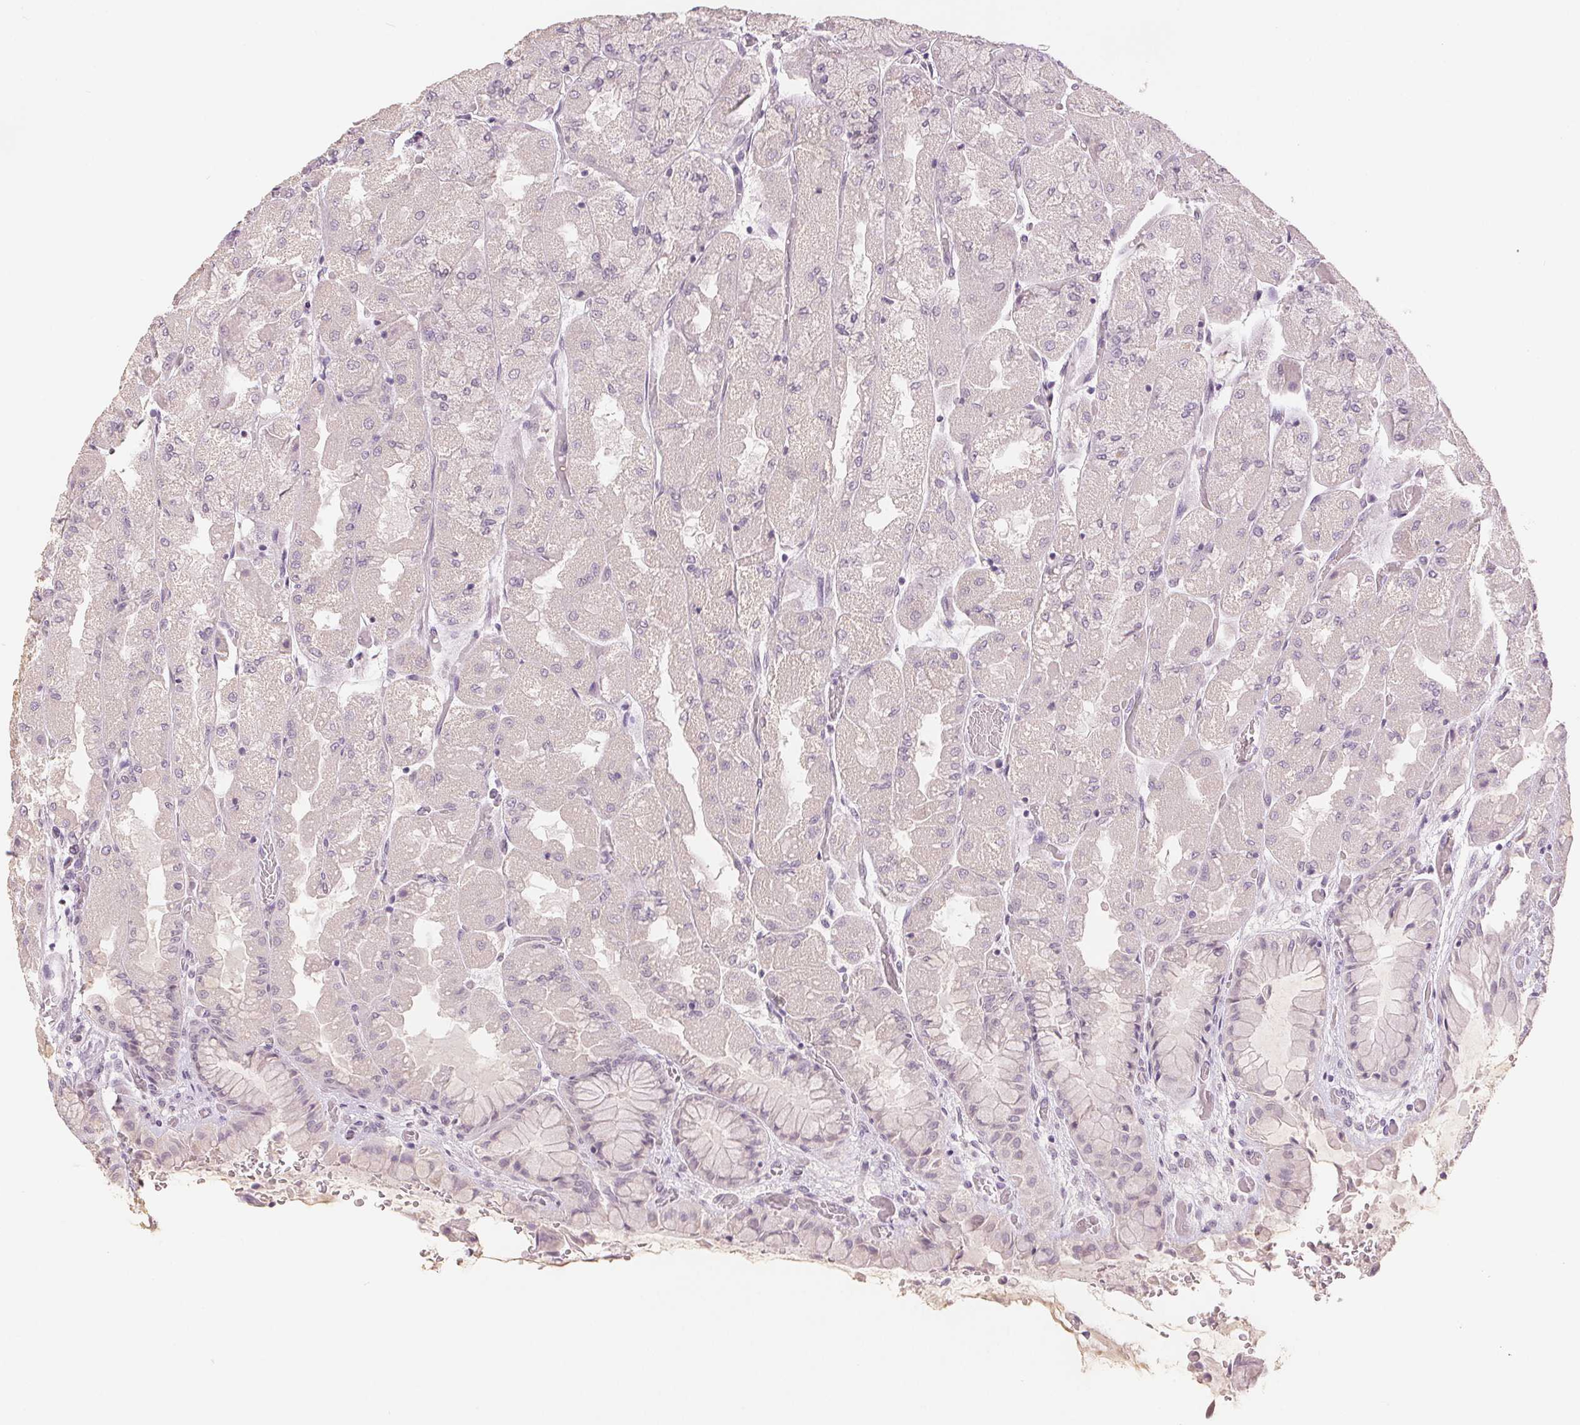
{"staining": {"intensity": "negative", "quantity": "none", "location": "none"}, "tissue": "stomach", "cell_type": "Glandular cells", "image_type": "normal", "snomed": [{"axis": "morphology", "description": "Normal tissue, NOS"}, {"axis": "topography", "description": "Stomach"}], "caption": "Glandular cells are negative for protein expression in benign human stomach. (Brightfield microscopy of DAB (3,3'-diaminobenzidine) immunohistochemistry at high magnification).", "gene": "SLC27A5", "patient": {"sex": "female", "age": 61}}